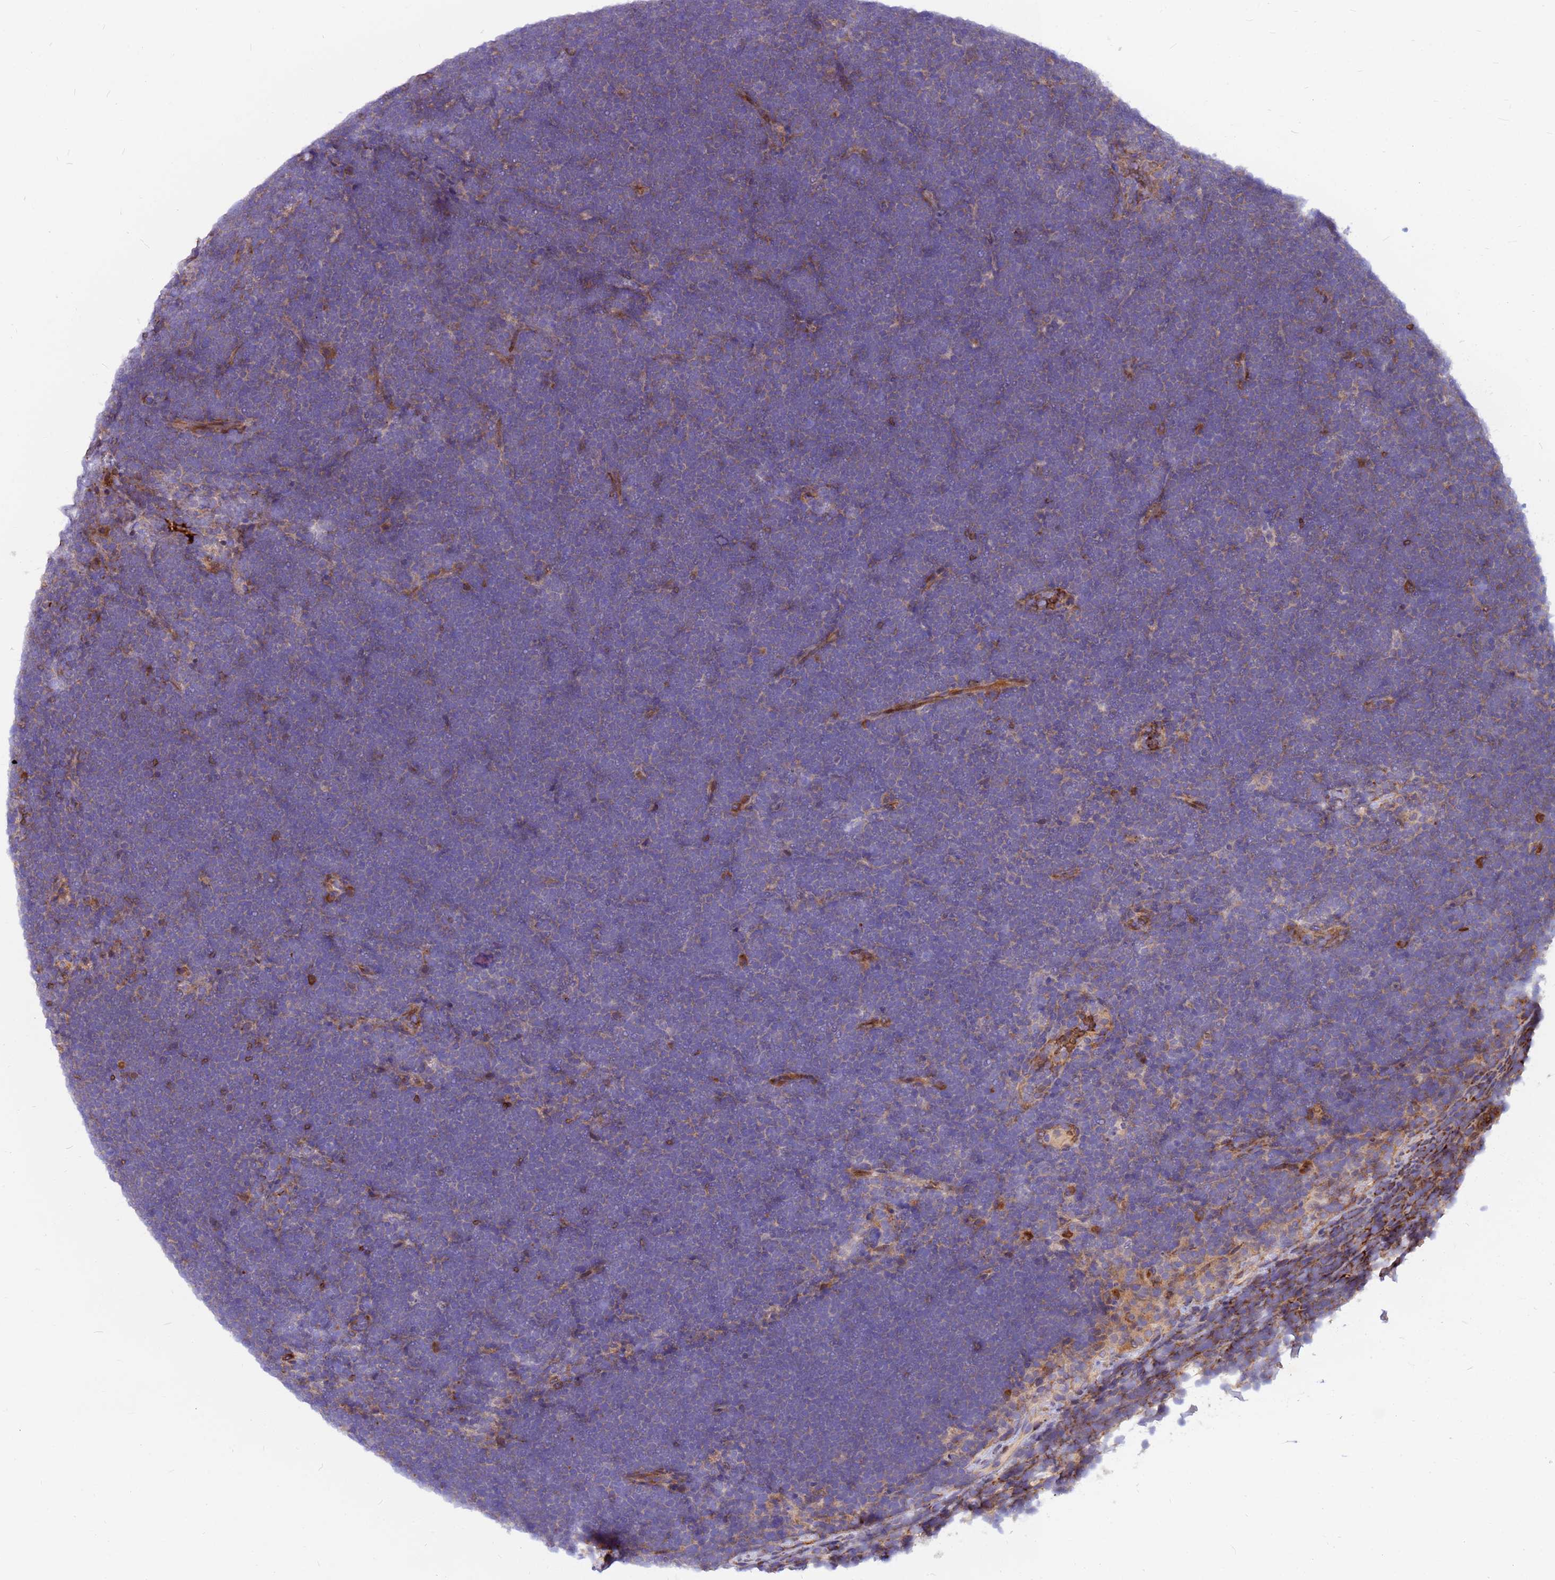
{"staining": {"intensity": "negative", "quantity": "none", "location": "none"}, "tissue": "lymphoma", "cell_type": "Tumor cells", "image_type": "cancer", "snomed": [{"axis": "morphology", "description": "Malignant lymphoma, non-Hodgkin's type, High grade"}, {"axis": "topography", "description": "Lymph node"}], "caption": "High-grade malignant lymphoma, non-Hodgkin's type was stained to show a protein in brown. There is no significant expression in tumor cells.", "gene": "ZNF669", "patient": {"sex": "male", "age": 13}}